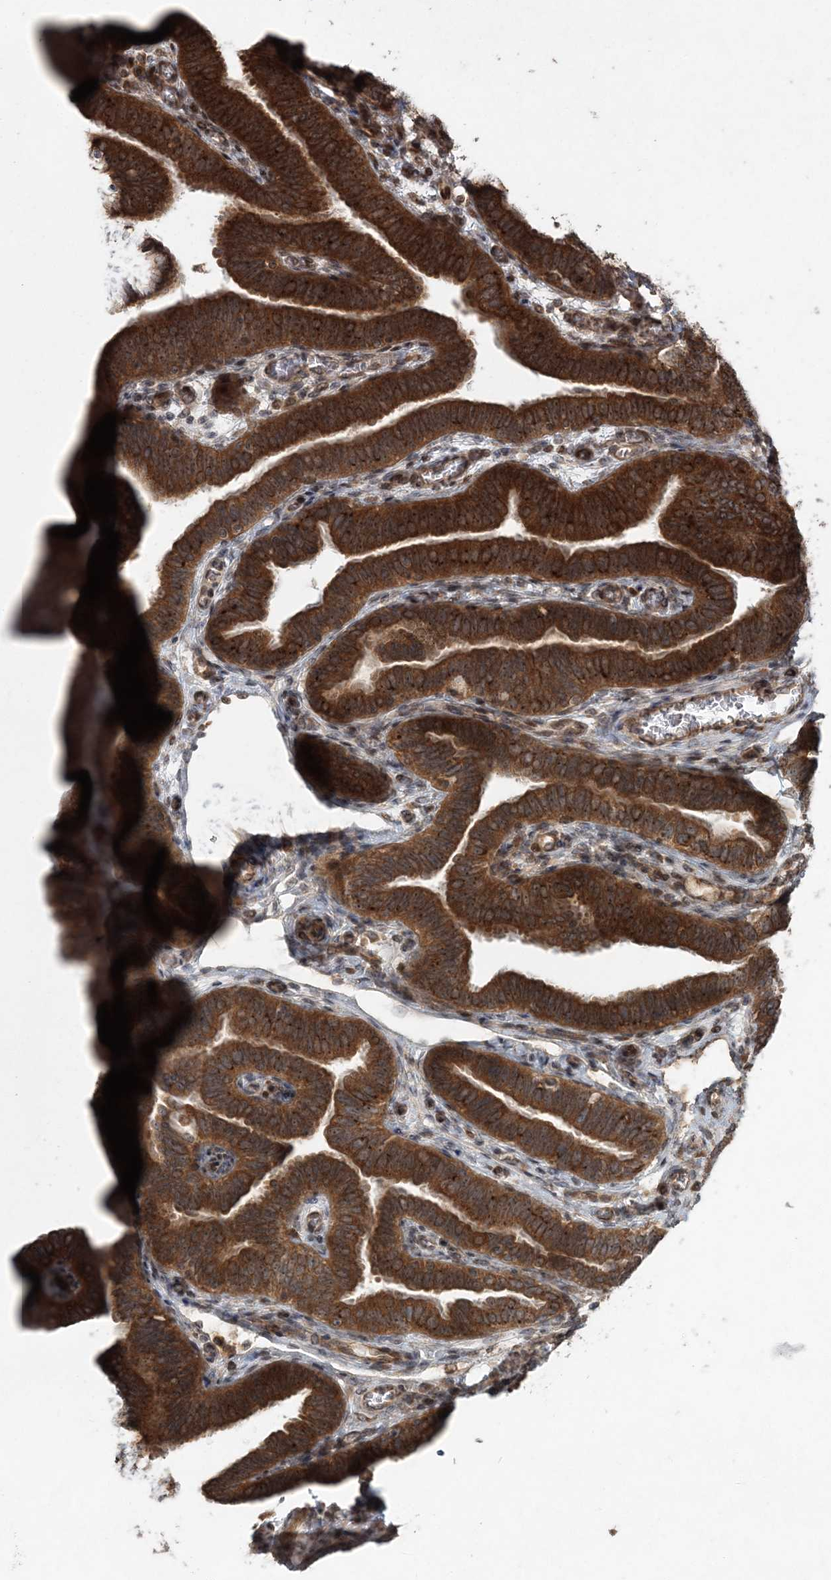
{"staining": {"intensity": "strong", "quantity": ">75%", "location": "cytoplasmic/membranous,nuclear"}, "tissue": "fallopian tube", "cell_type": "Glandular cells", "image_type": "normal", "snomed": [{"axis": "morphology", "description": "Normal tissue, NOS"}, {"axis": "topography", "description": "Fallopian tube"}], "caption": "IHC photomicrograph of benign fallopian tube stained for a protein (brown), which displays high levels of strong cytoplasmic/membranous,nuclear staining in approximately >75% of glandular cells.", "gene": "SERINC1", "patient": {"sex": "female", "age": 39}}